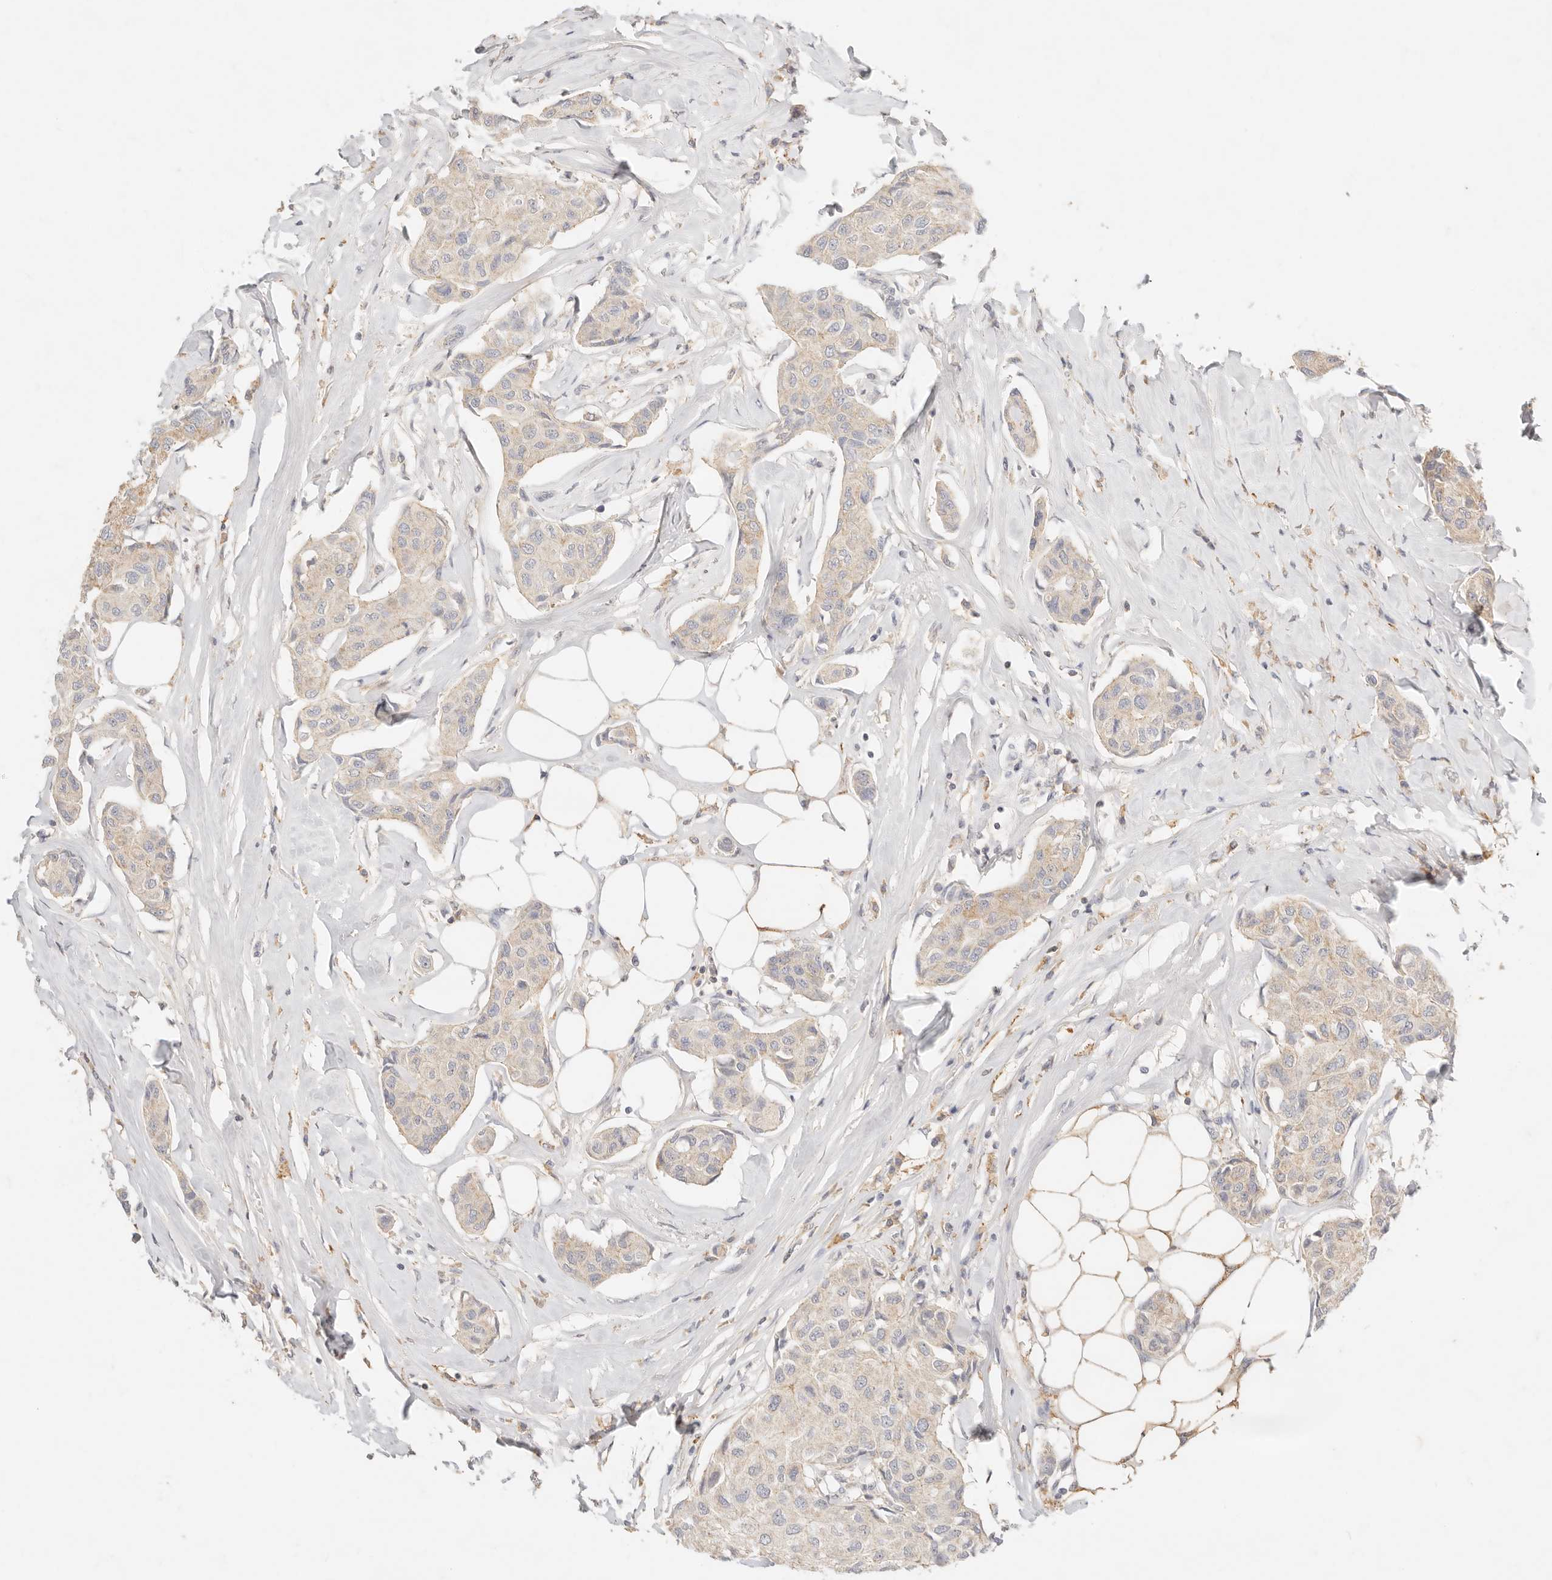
{"staining": {"intensity": "weak", "quantity": "25%-75%", "location": "cytoplasmic/membranous"}, "tissue": "breast cancer", "cell_type": "Tumor cells", "image_type": "cancer", "snomed": [{"axis": "morphology", "description": "Duct carcinoma"}, {"axis": "topography", "description": "Breast"}], "caption": "About 25%-75% of tumor cells in human infiltrating ductal carcinoma (breast) show weak cytoplasmic/membranous protein staining as visualized by brown immunohistochemical staining.", "gene": "HK2", "patient": {"sex": "female", "age": 80}}